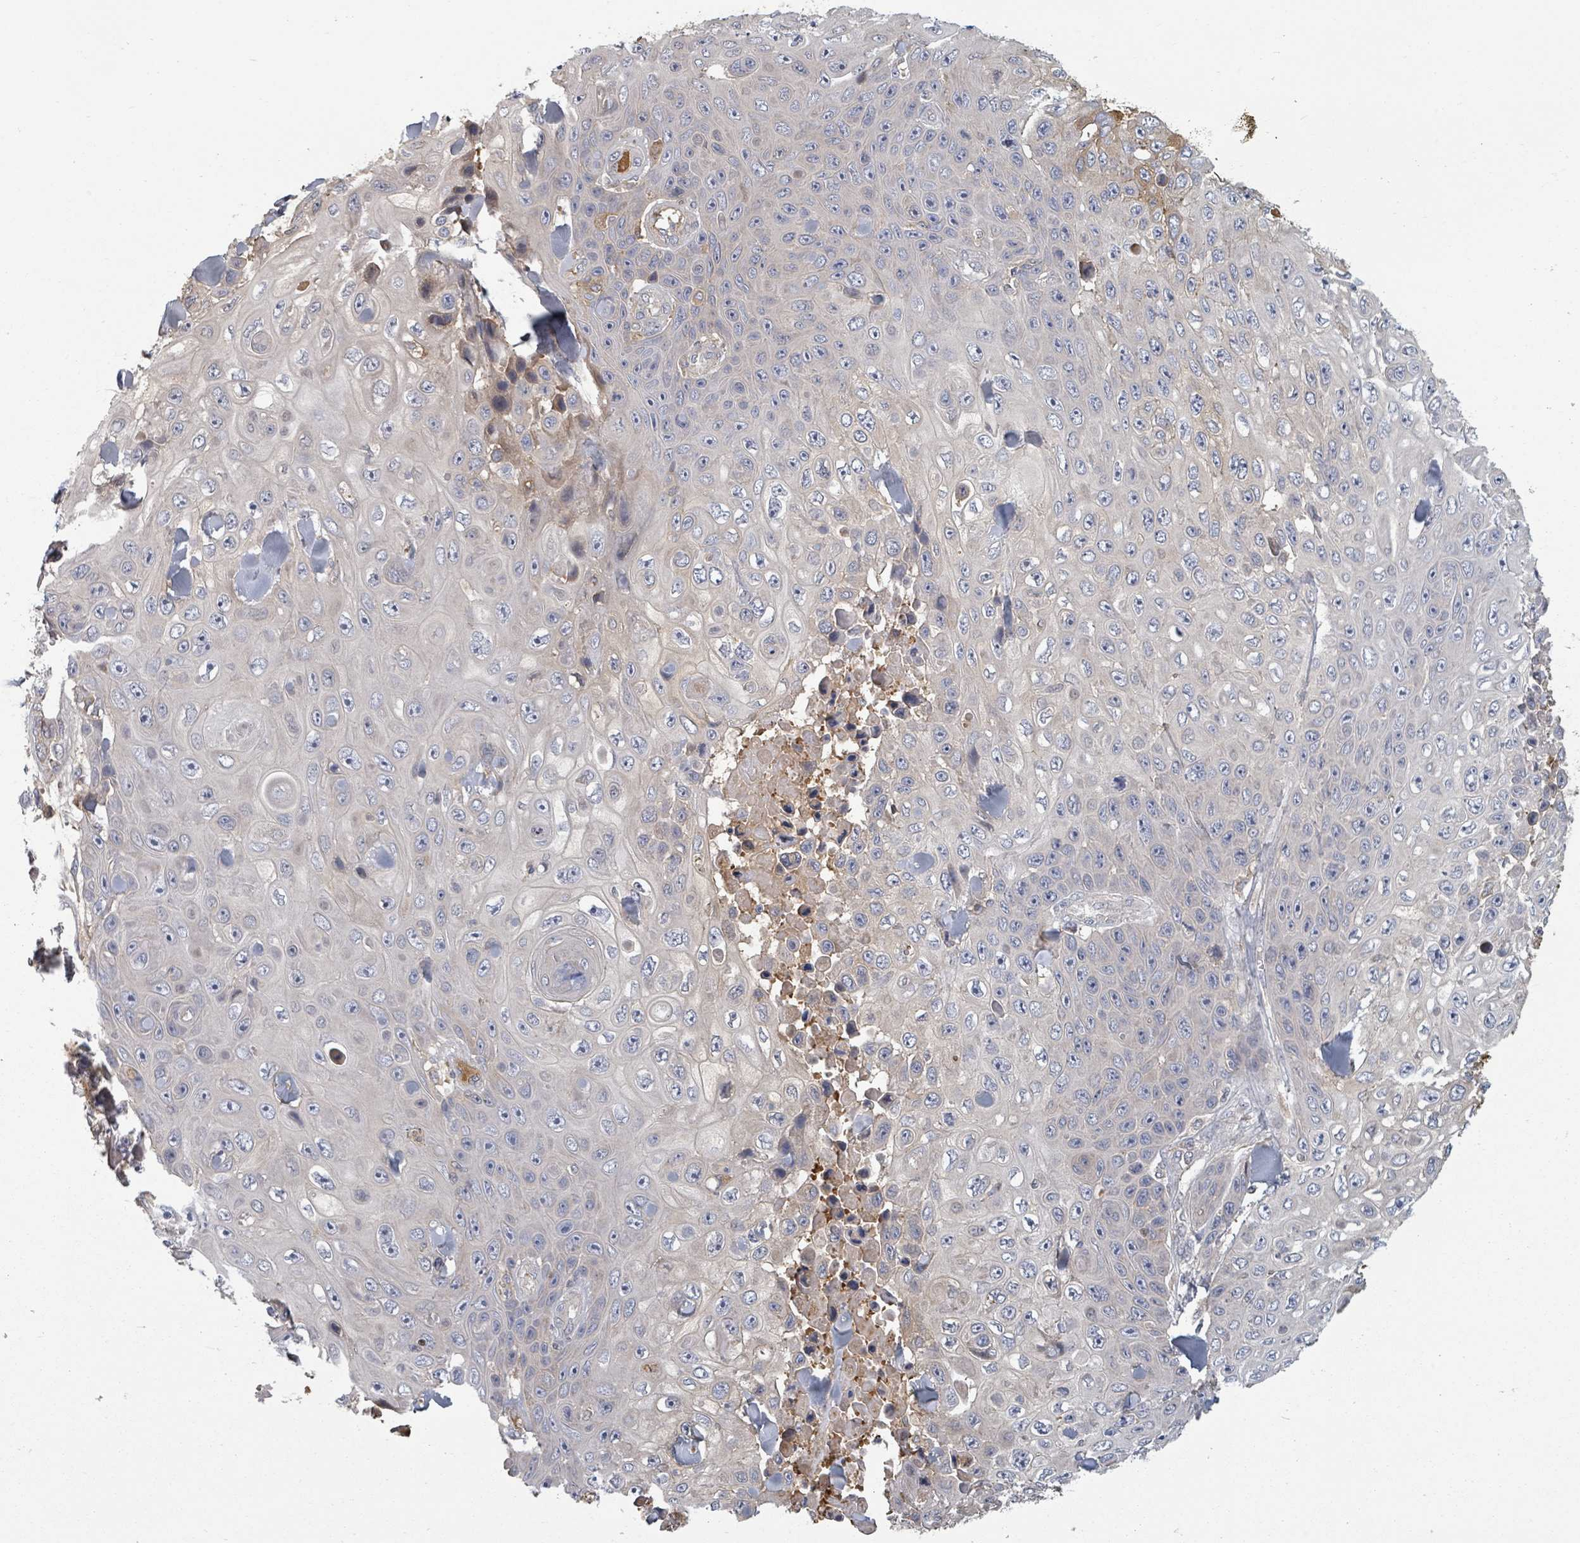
{"staining": {"intensity": "weak", "quantity": "<25%", "location": "cytoplasmic/membranous"}, "tissue": "skin cancer", "cell_type": "Tumor cells", "image_type": "cancer", "snomed": [{"axis": "morphology", "description": "Squamous cell carcinoma, NOS"}, {"axis": "topography", "description": "Skin"}], "caption": "The immunohistochemistry micrograph has no significant expression in tumor cells of skin cancer tissue.", "gene": "GABBR1", "patient": {"sex": "male", "age": 82}}